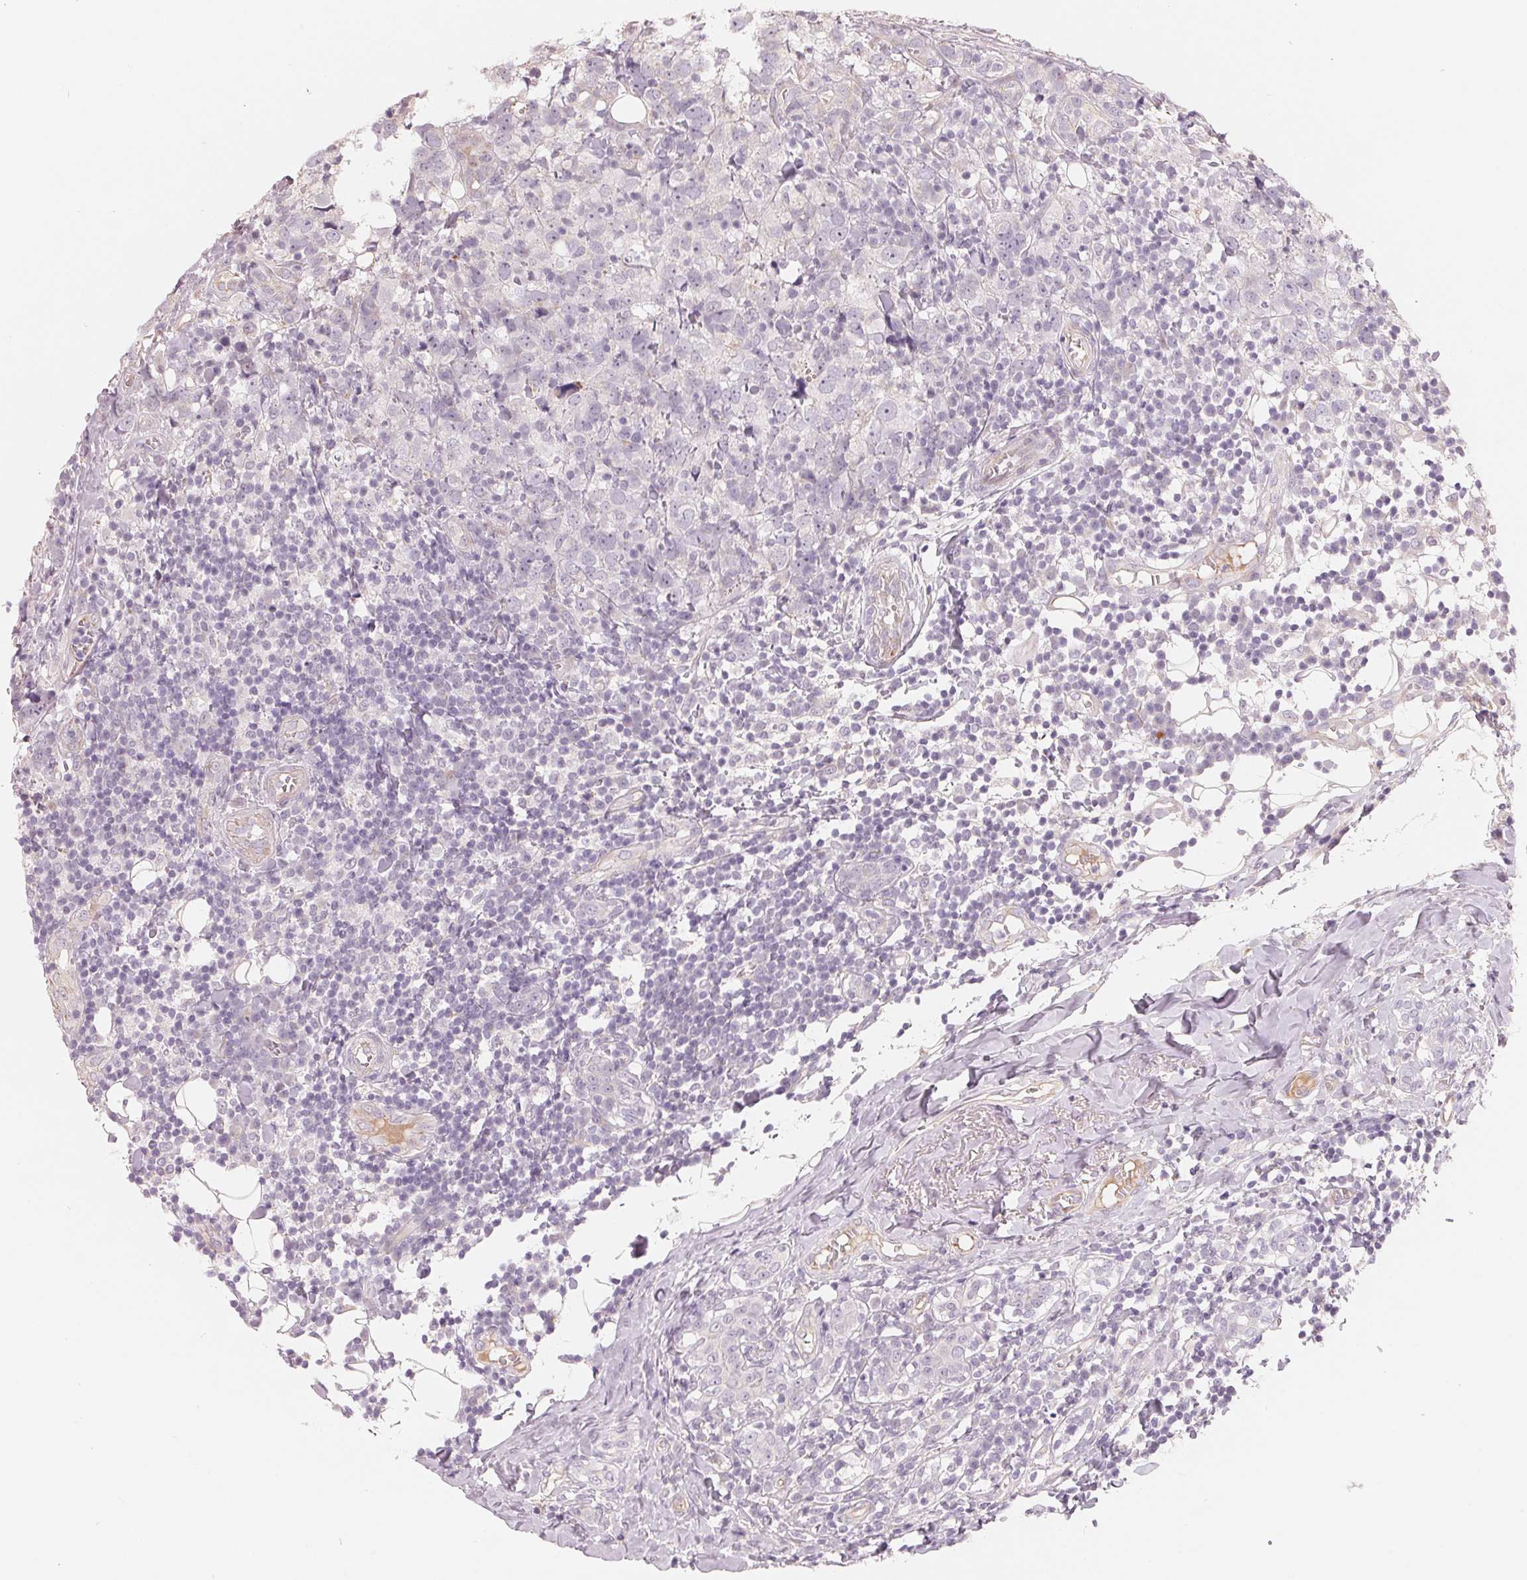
{"staining": {"intensity": "negative", "quantity": "none", "location": "none"}, "tissue": "breast cancer", "cell_type": "Tumor cells", "image_type": "cancer", "snomed": [{"axis": "morphology", "description": "Duct carcinoma"}, {"axis": "topography", "description": "Breast"}], "caption": "IHC image of neoplastic tissue: human breast infiltrating ductal carcinoma stained with DAB (3,3'-diaminobenzidine) demonstrates no significant protein staining in tumor cells.", "gene": "CFHR2", "patient": {"sex": "female", "age": 30}}